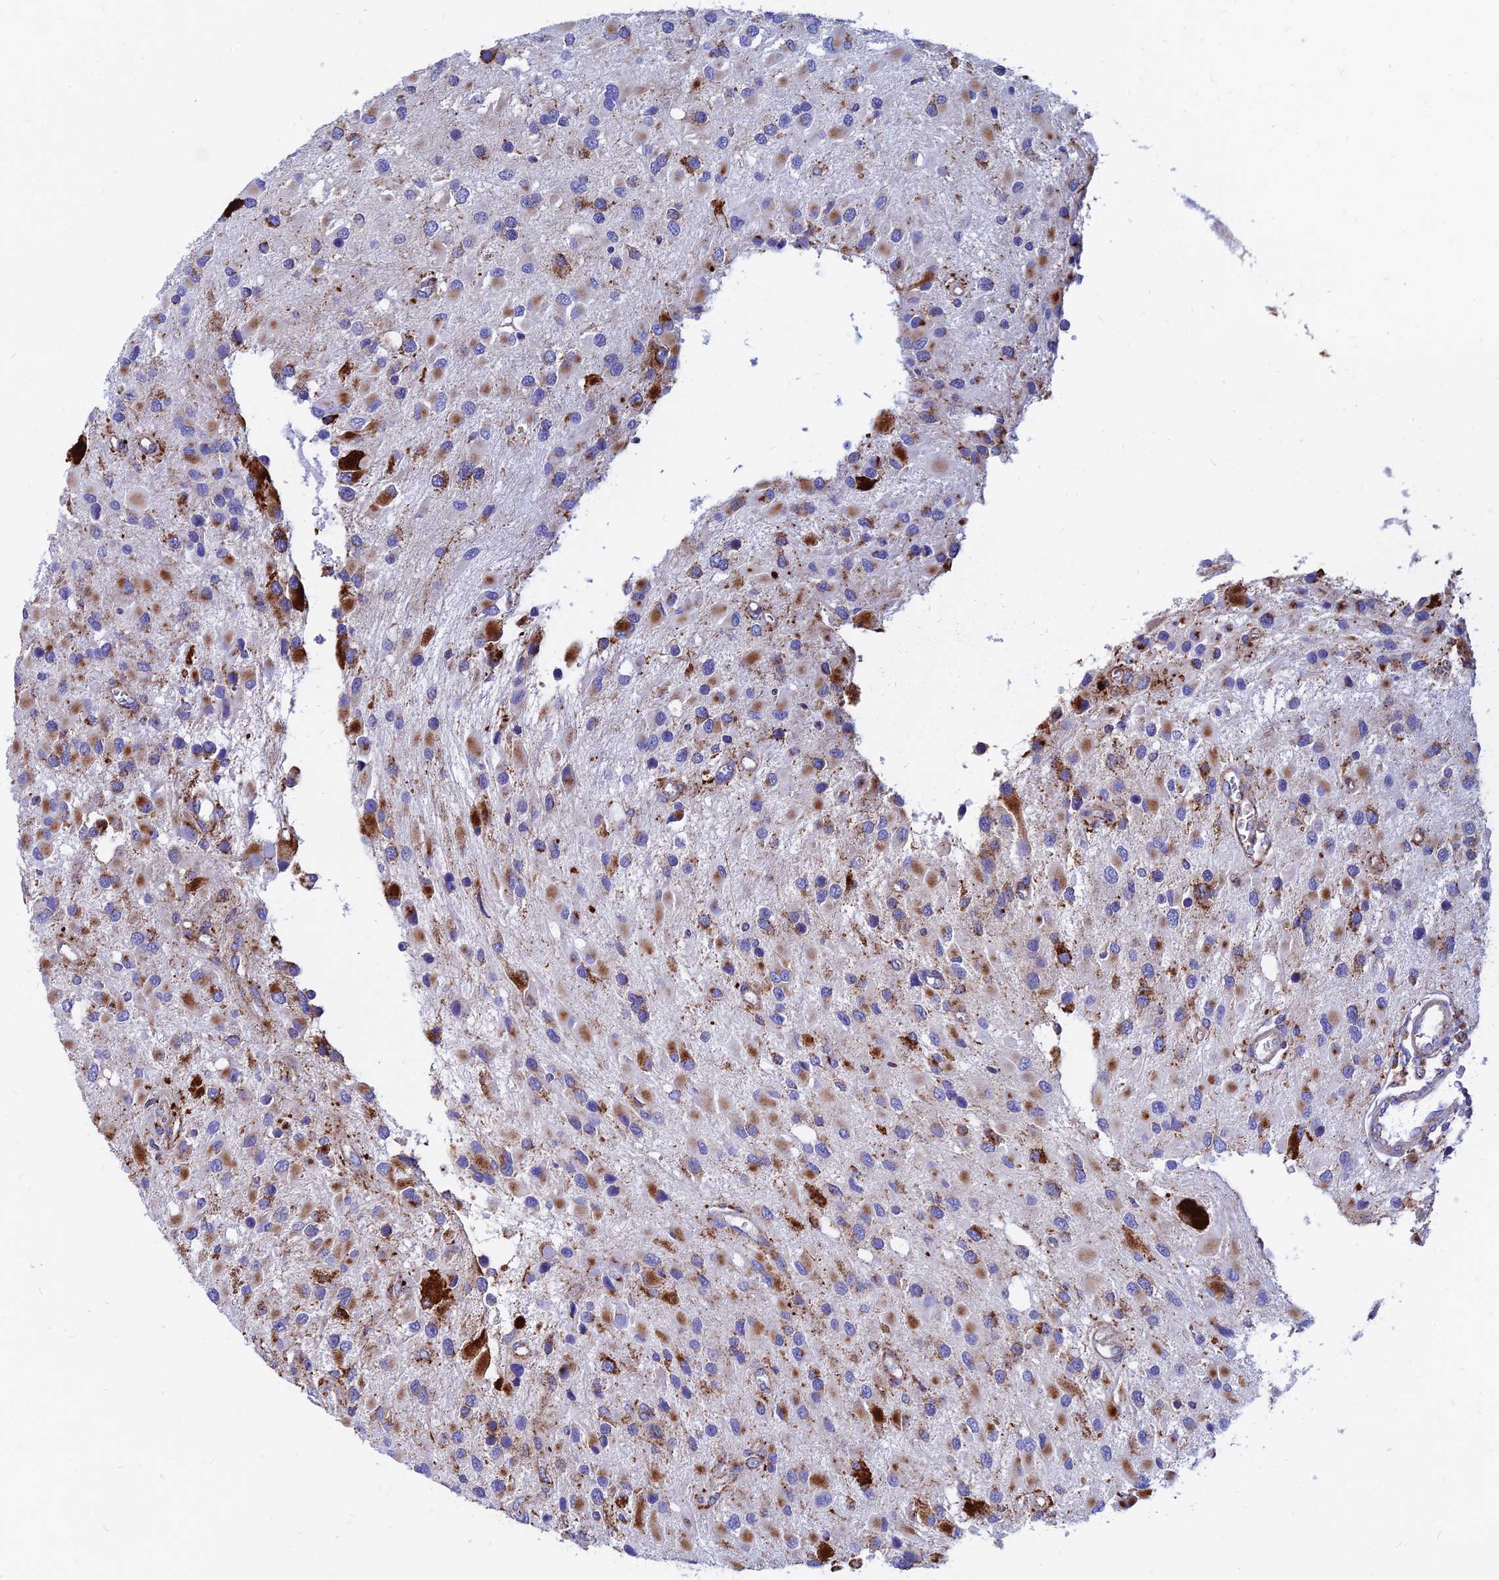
{"staining": {"intensity": "moderate", "quantity": "25%-75%", "location": "cytoplasmic/membranous"}, "tissue": "glioma", "cell_type": "Tumor cells", "image_type": "cancer", "snomed": [{"axis": "morphology", "description": "Glioma, malignant, High grade"}, {"axis": "topography", "description": "Brain"}], "caption": "Immunohistochemical staining of human malignant glioma (high-grade) reveals medium levels of moderate cytoplasmic/membranous protein positivity in approximately 25%-75% of tumor cells.", "gene": "SPNS1", "patient": {"sex": "male", "age": 53}}